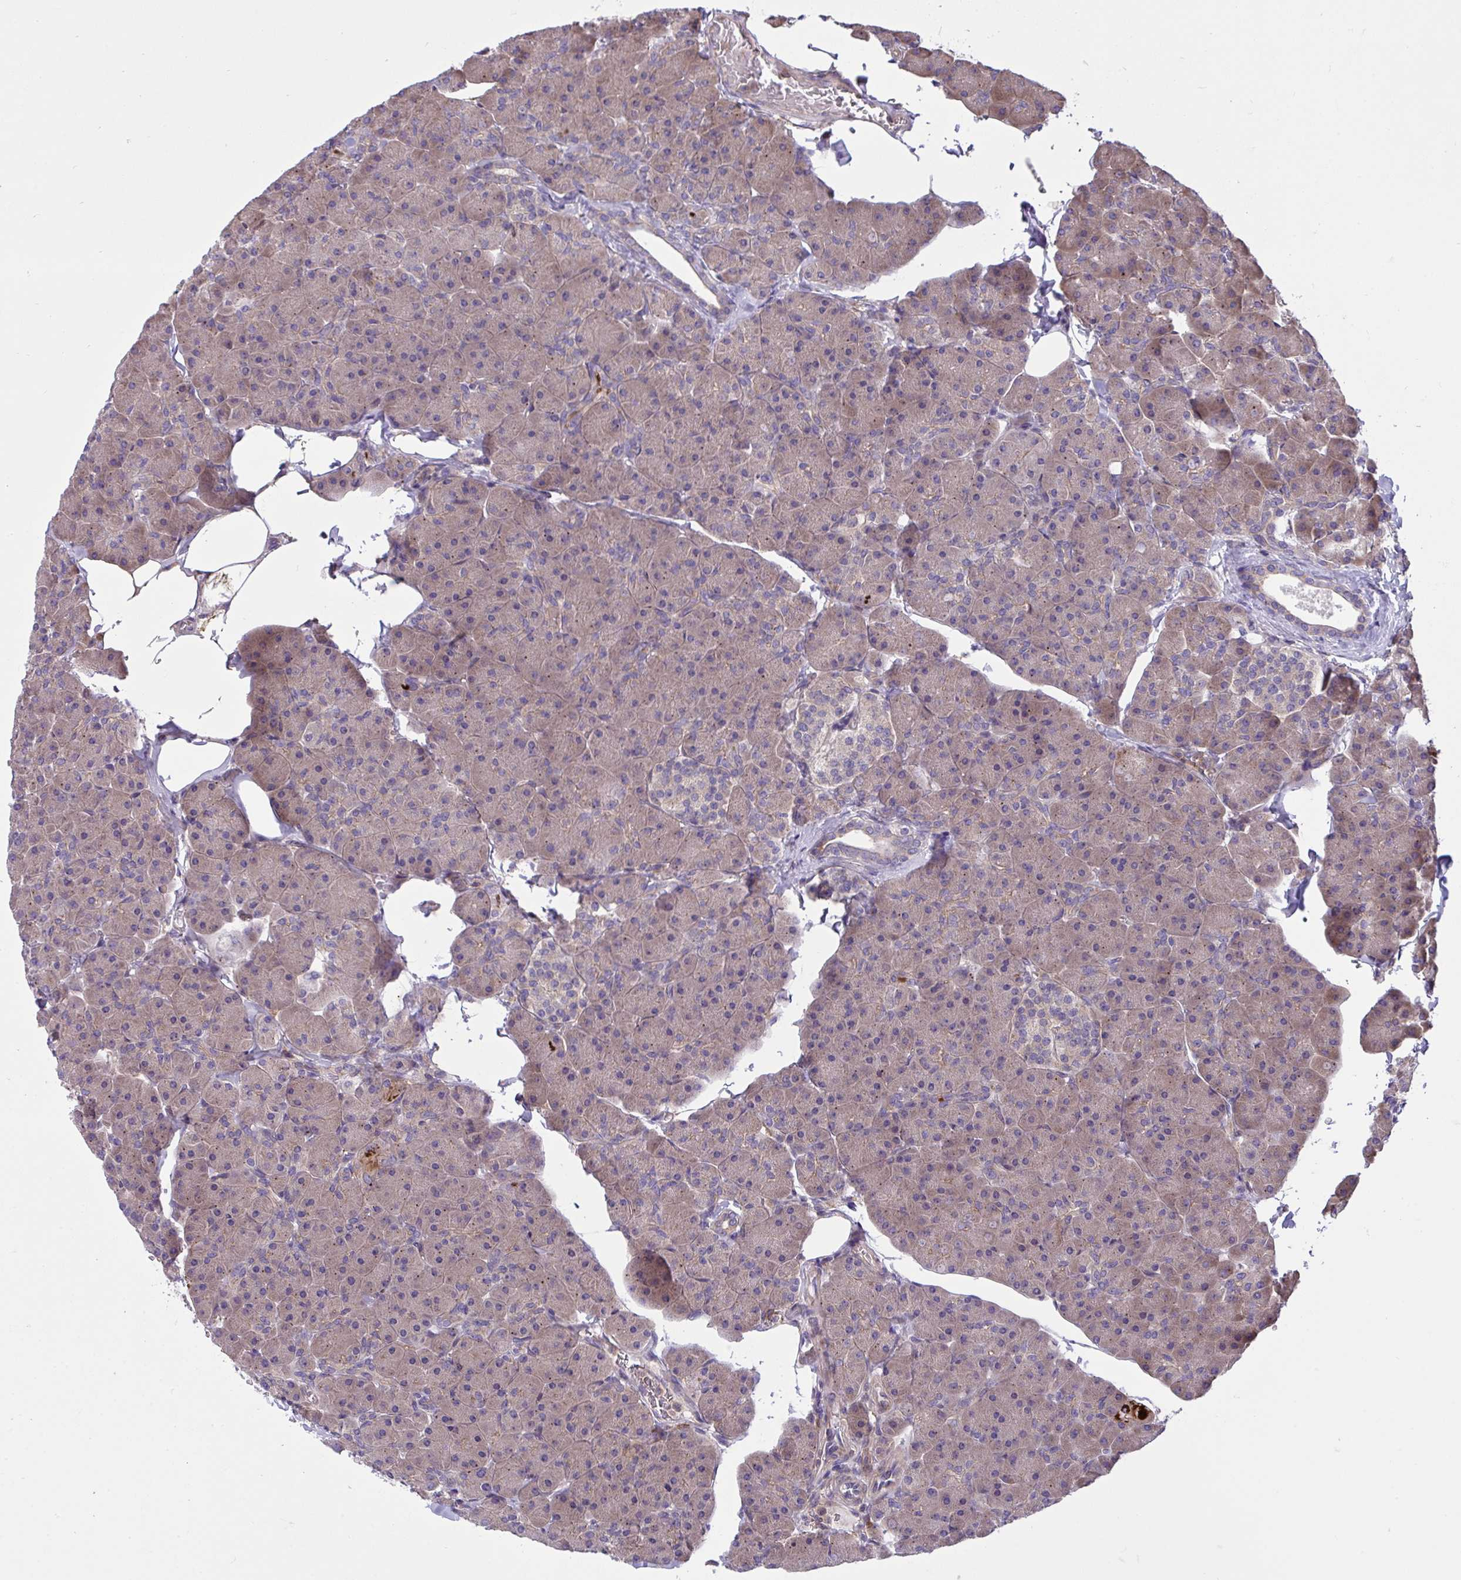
{"staining": {"intensity": "weak", "quantity": ">75%", "location": "cytoplasmic/membranous"}, "tissue": "pancreas", "cell_type": "Exocrine glandular cells", "image_type": "normal", "snomed": [{"axis": "morphology", "description": "Normal tissue, NOS"}, {"axis": "topography", "description": "Pancreas"}], "caption": "Protein analysis of unremarkable pancreas shows weak cytoplasmic/membranous staining in about >75% of exocrine glandular cells.", "gene": "GRB14", "patient": {"sex": "male", "age": 35}}